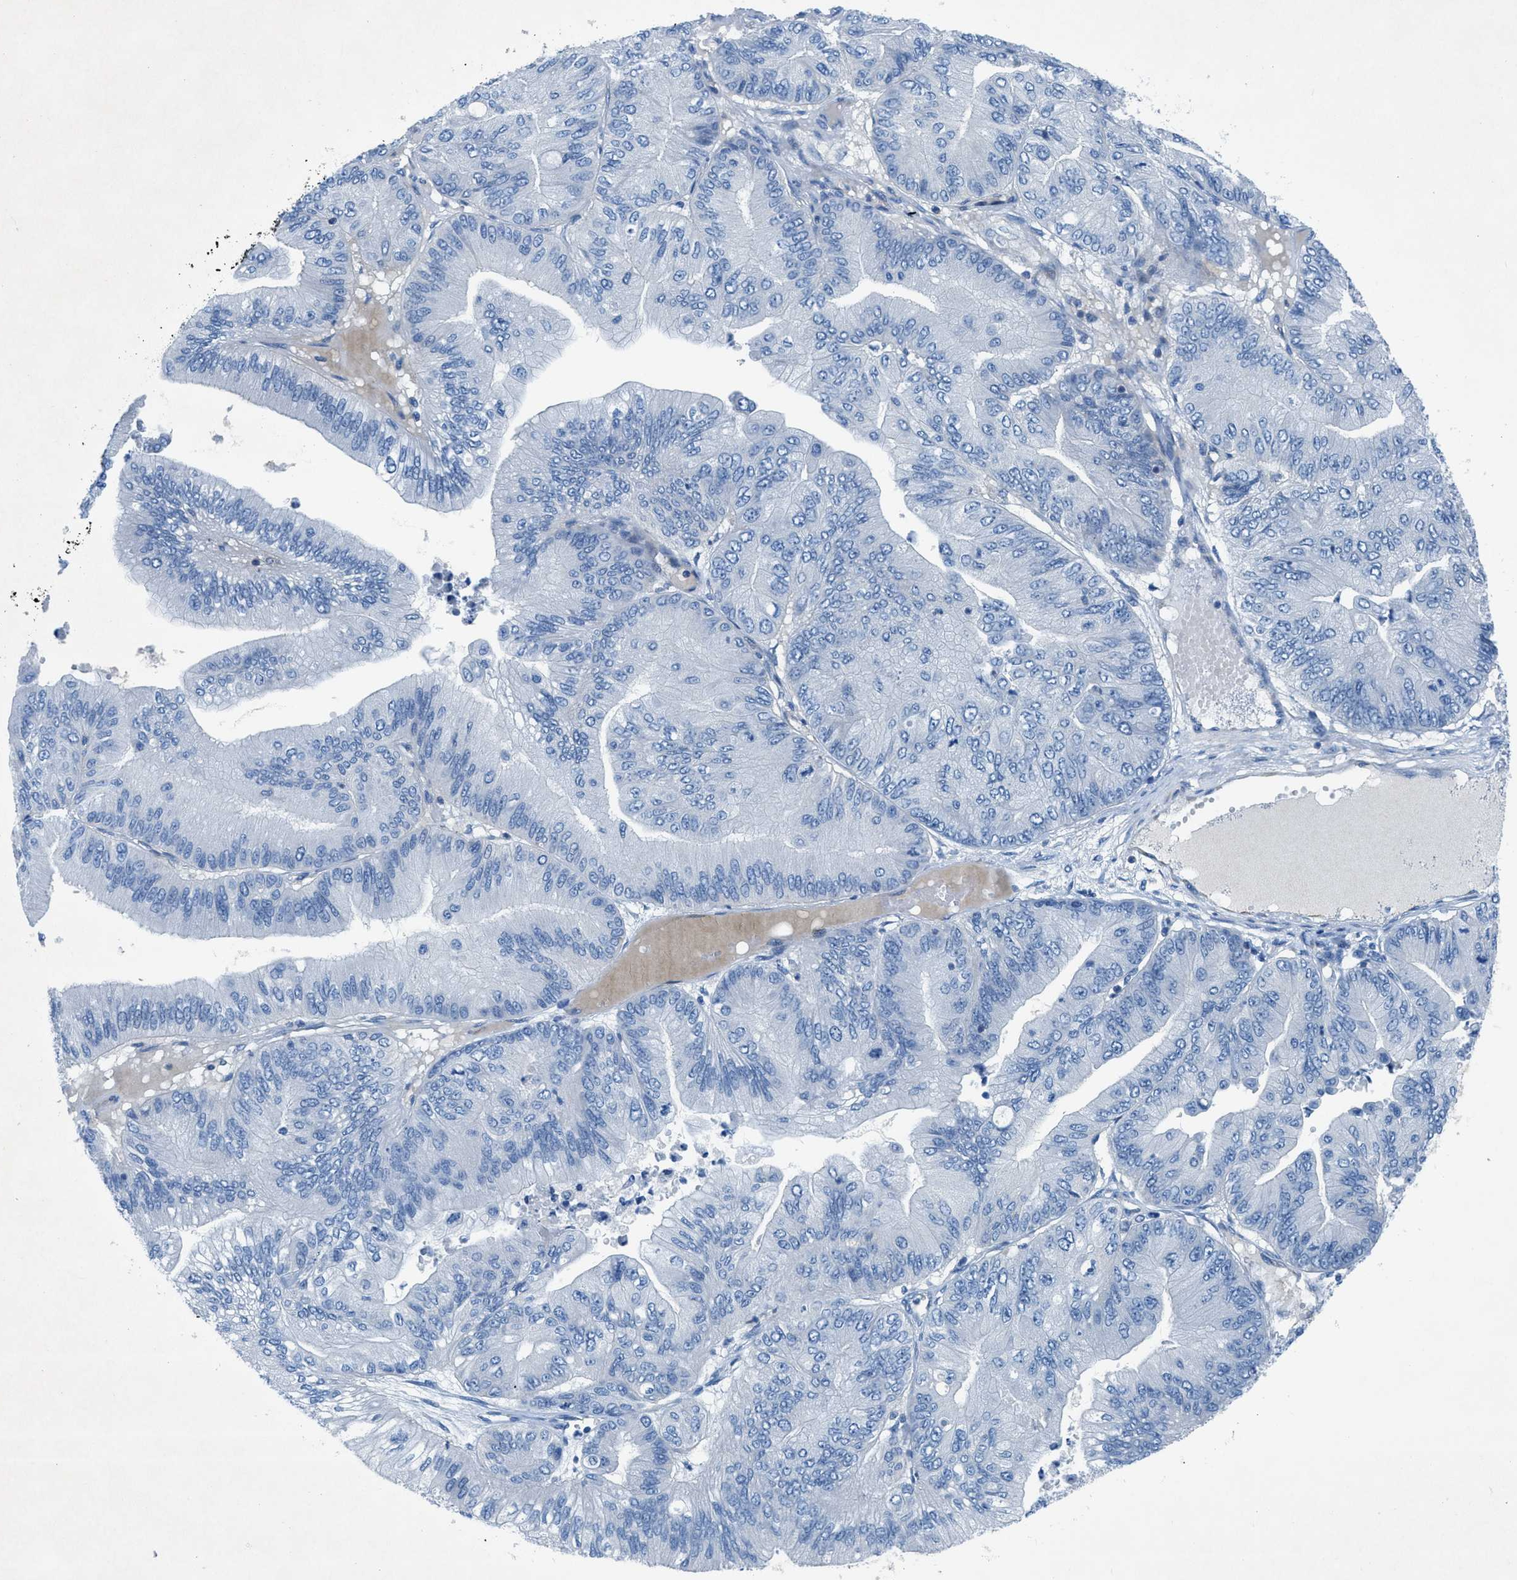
{"staining": {"intensity": "negative", "quantity": "none", "location": "none"}, "tissue": "ovarian cancer", "cell_type": "Tumor cells", "image_type": "cancer", "snomed": [{"axis": "morphology", "description": "Cystadenocarcinoma, mucinous, NOS"}, {"axis": "topography", "description": "Ovary"}], "caption": "This is an immunohistochemistry photomicrograph of human ovarian mucinous cystadenocarcinoma. There is no staining in tumor cells.", "gene": "GALNT17", "patient": {"sex": "female", "age": 61}}